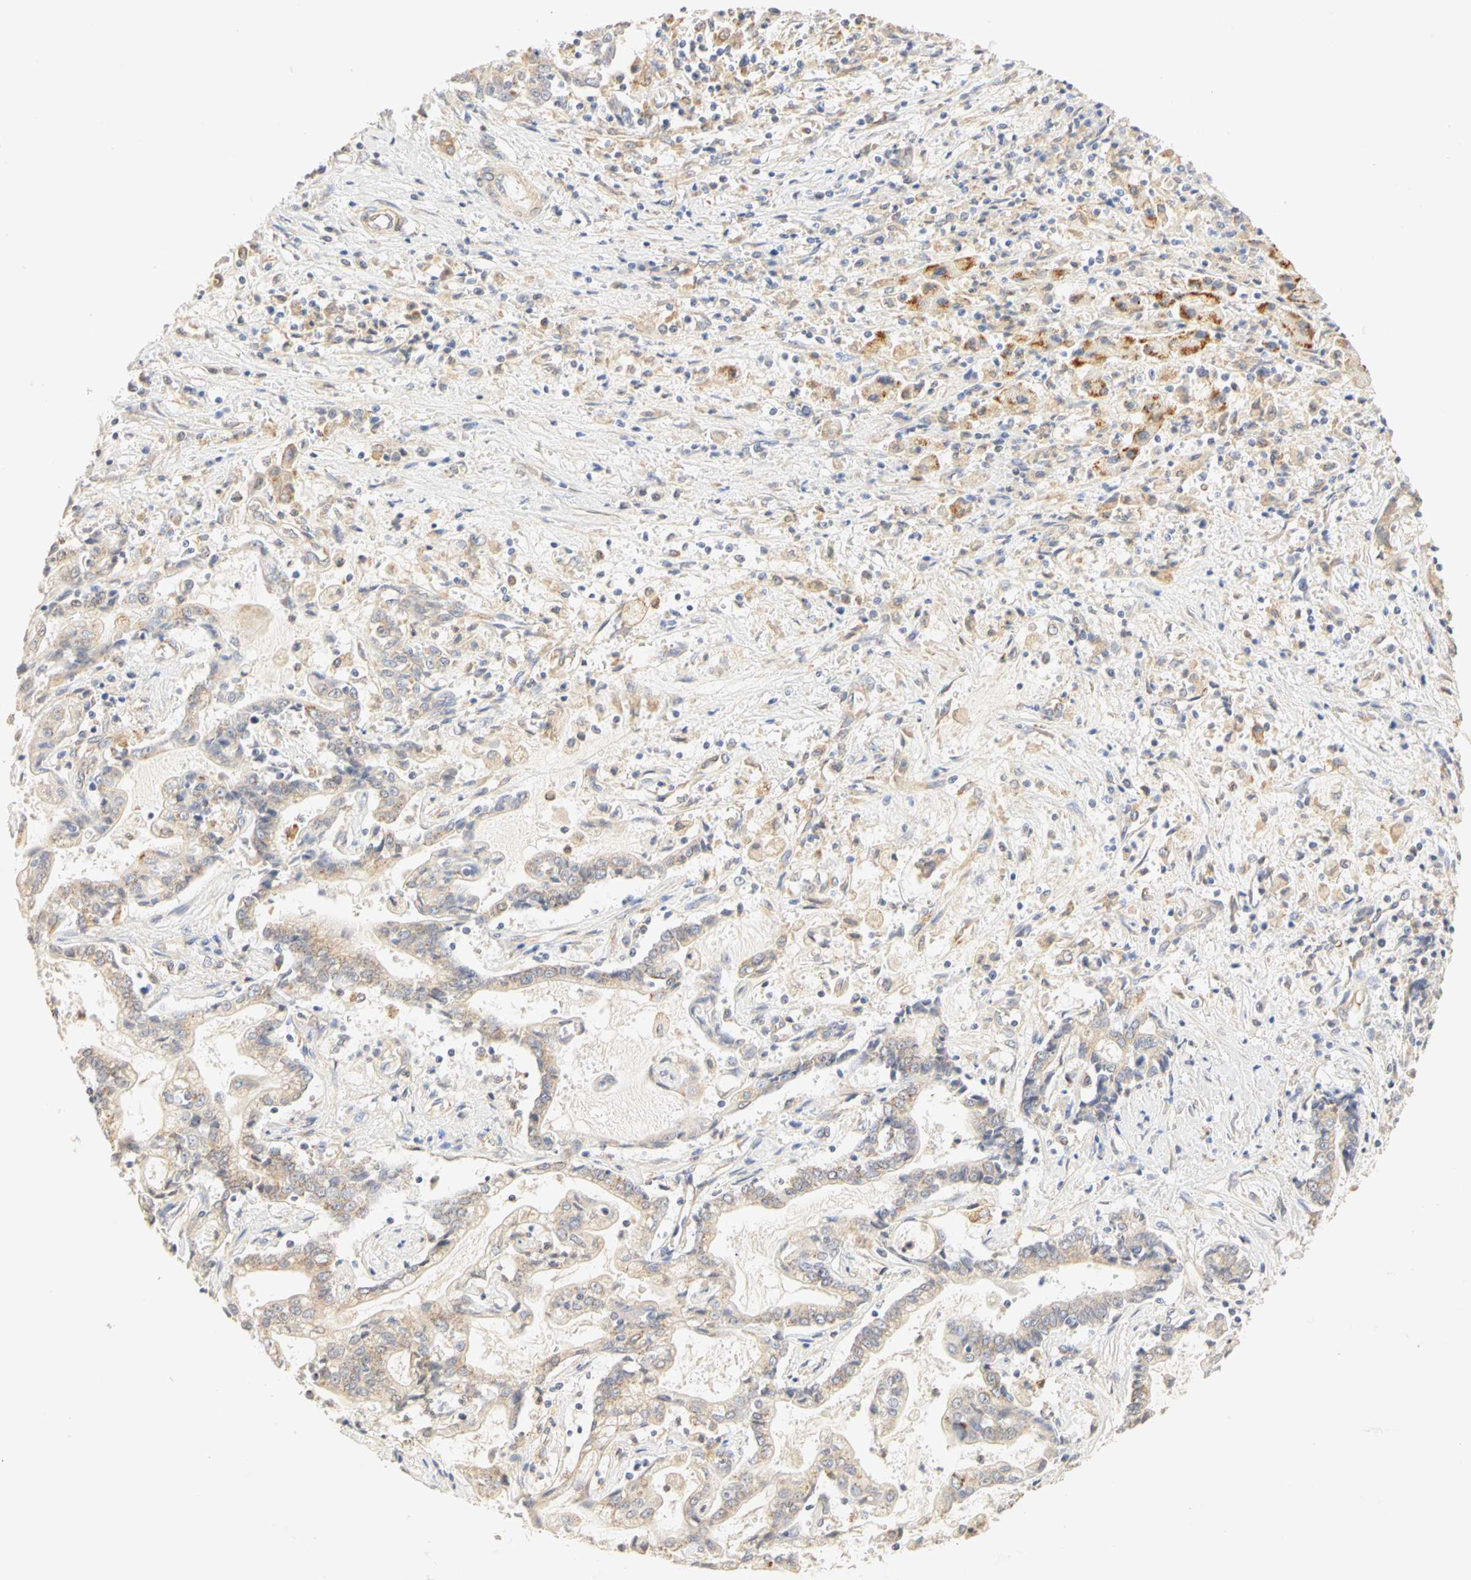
{"staining": {"intensity": "moderate", "quantity": ">75%", "location": "cytoplasmic/membranous"}, "tissue": "liver cancer", "cell_type": "Tumor cells", "image_type": "cancer", "snomed": [{"axis": "morphology", "description": "Cholangiocarcinoma"}, {"axis": "topography", "description": "Liver"}], "caption": "Liver cholangiocarcinoma was stained to show a protein in brown. There is medium levels of moderate cytoplasmic/membranous positivity in approximately >75% of tumor cells. (DAB = brown stain, brightfield microscopy at high magnification).", "gene": "GNRH2", "patient": {"sex": "male", "age": 57}}